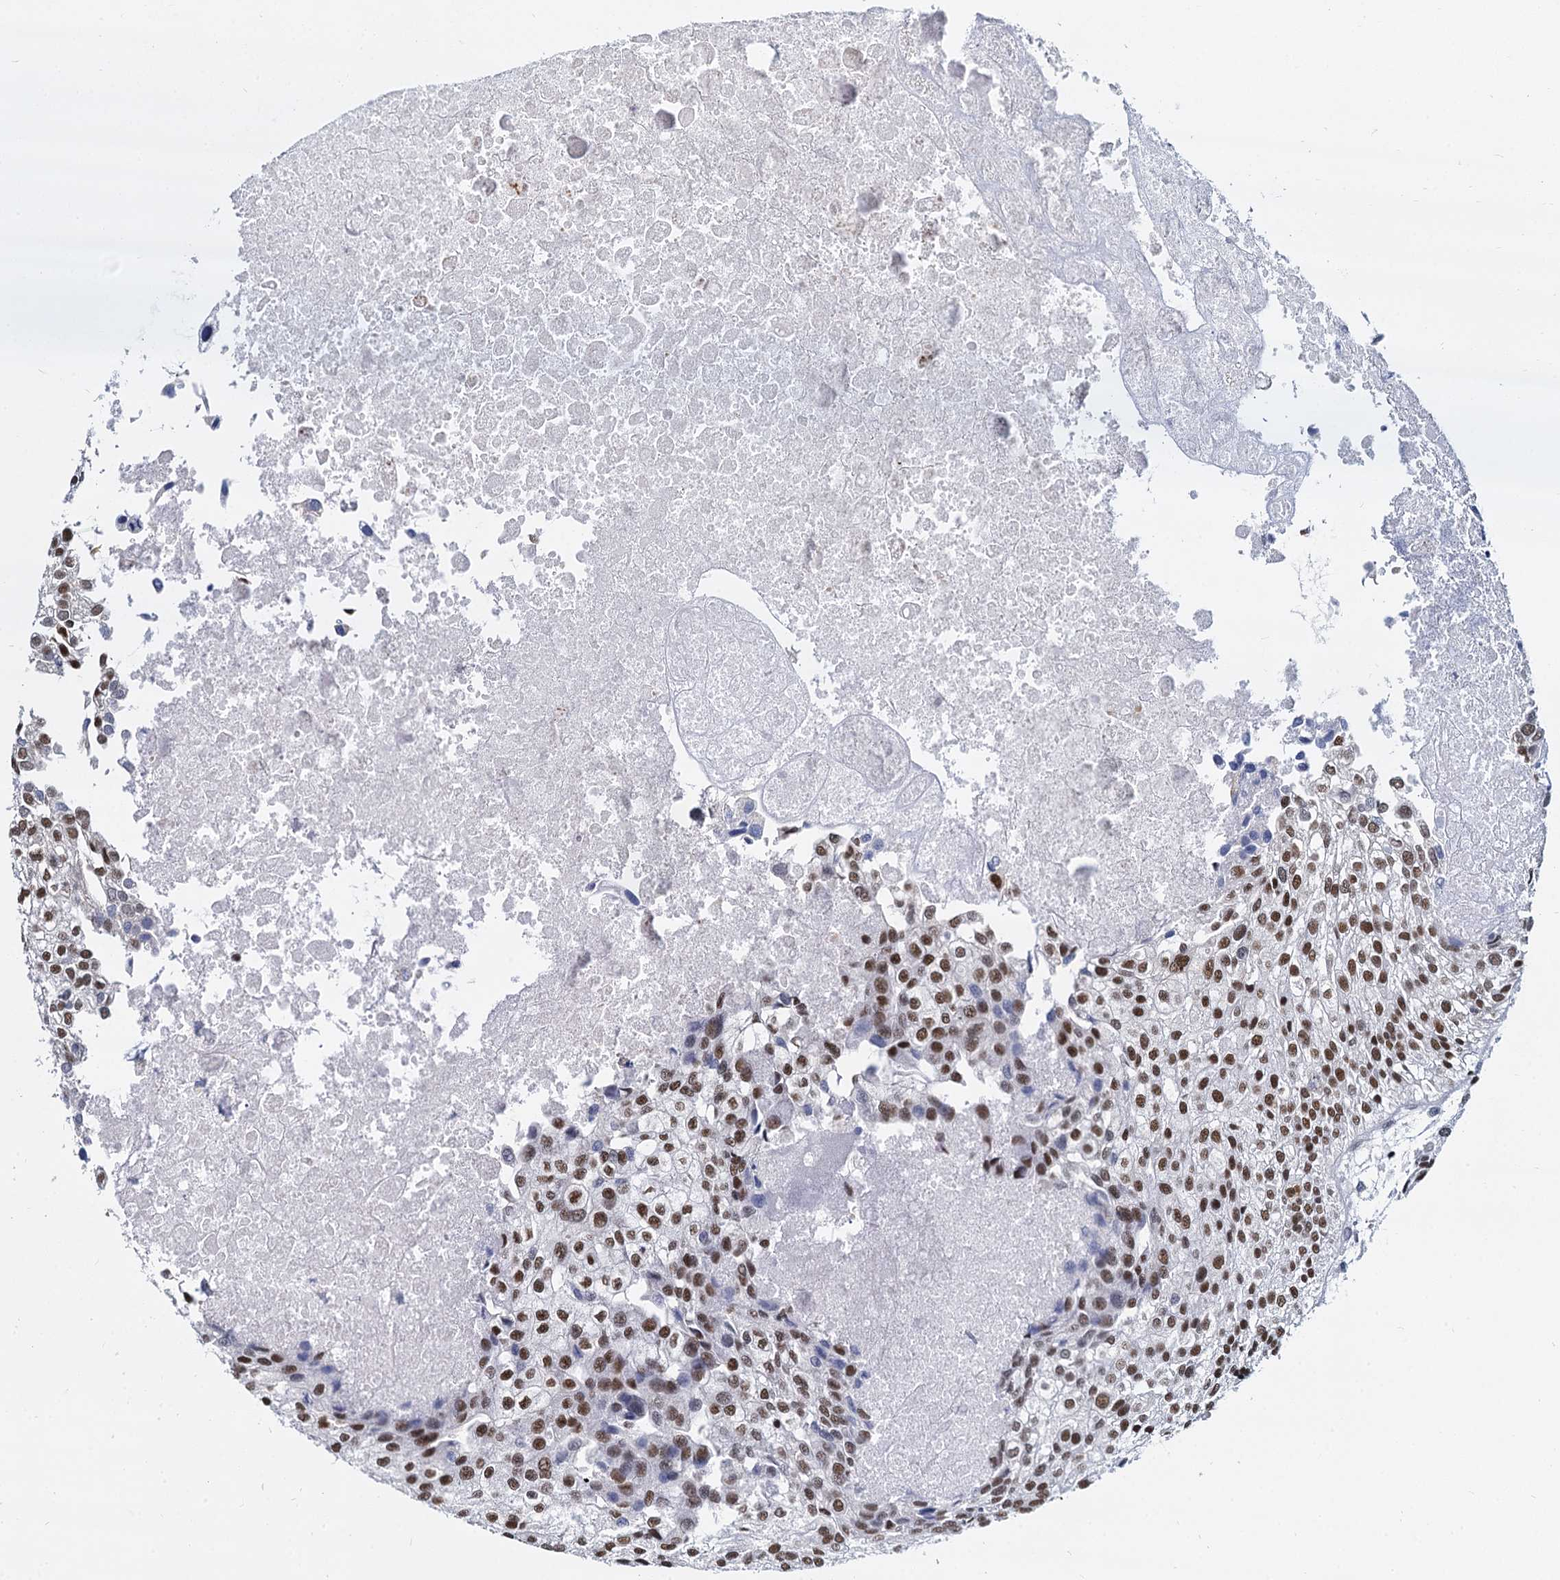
{"staining": {"intensity": "moderate", "quantity": ">75%", "location": "nuclear"}, "tissue": "urothelial cancer", "cell_type": "Tumor cells", "image_type": "cancer", "snomed": [{"axis": "morphology", "description": "Urothelial carcinoma, Low grade"}, {"axis": "topography", "description": "Urinary bladder"}], "caption": "Urothelial cancer stained for a protein reveals moderate nuclear positivity in tumor cells. The staining was performed using DAB, with brown indicating positive protein expression. Nuclei are stained blue with hematoxylin.", "gene": "DCPS", "patient": {"sex": "female", "age": 89}}